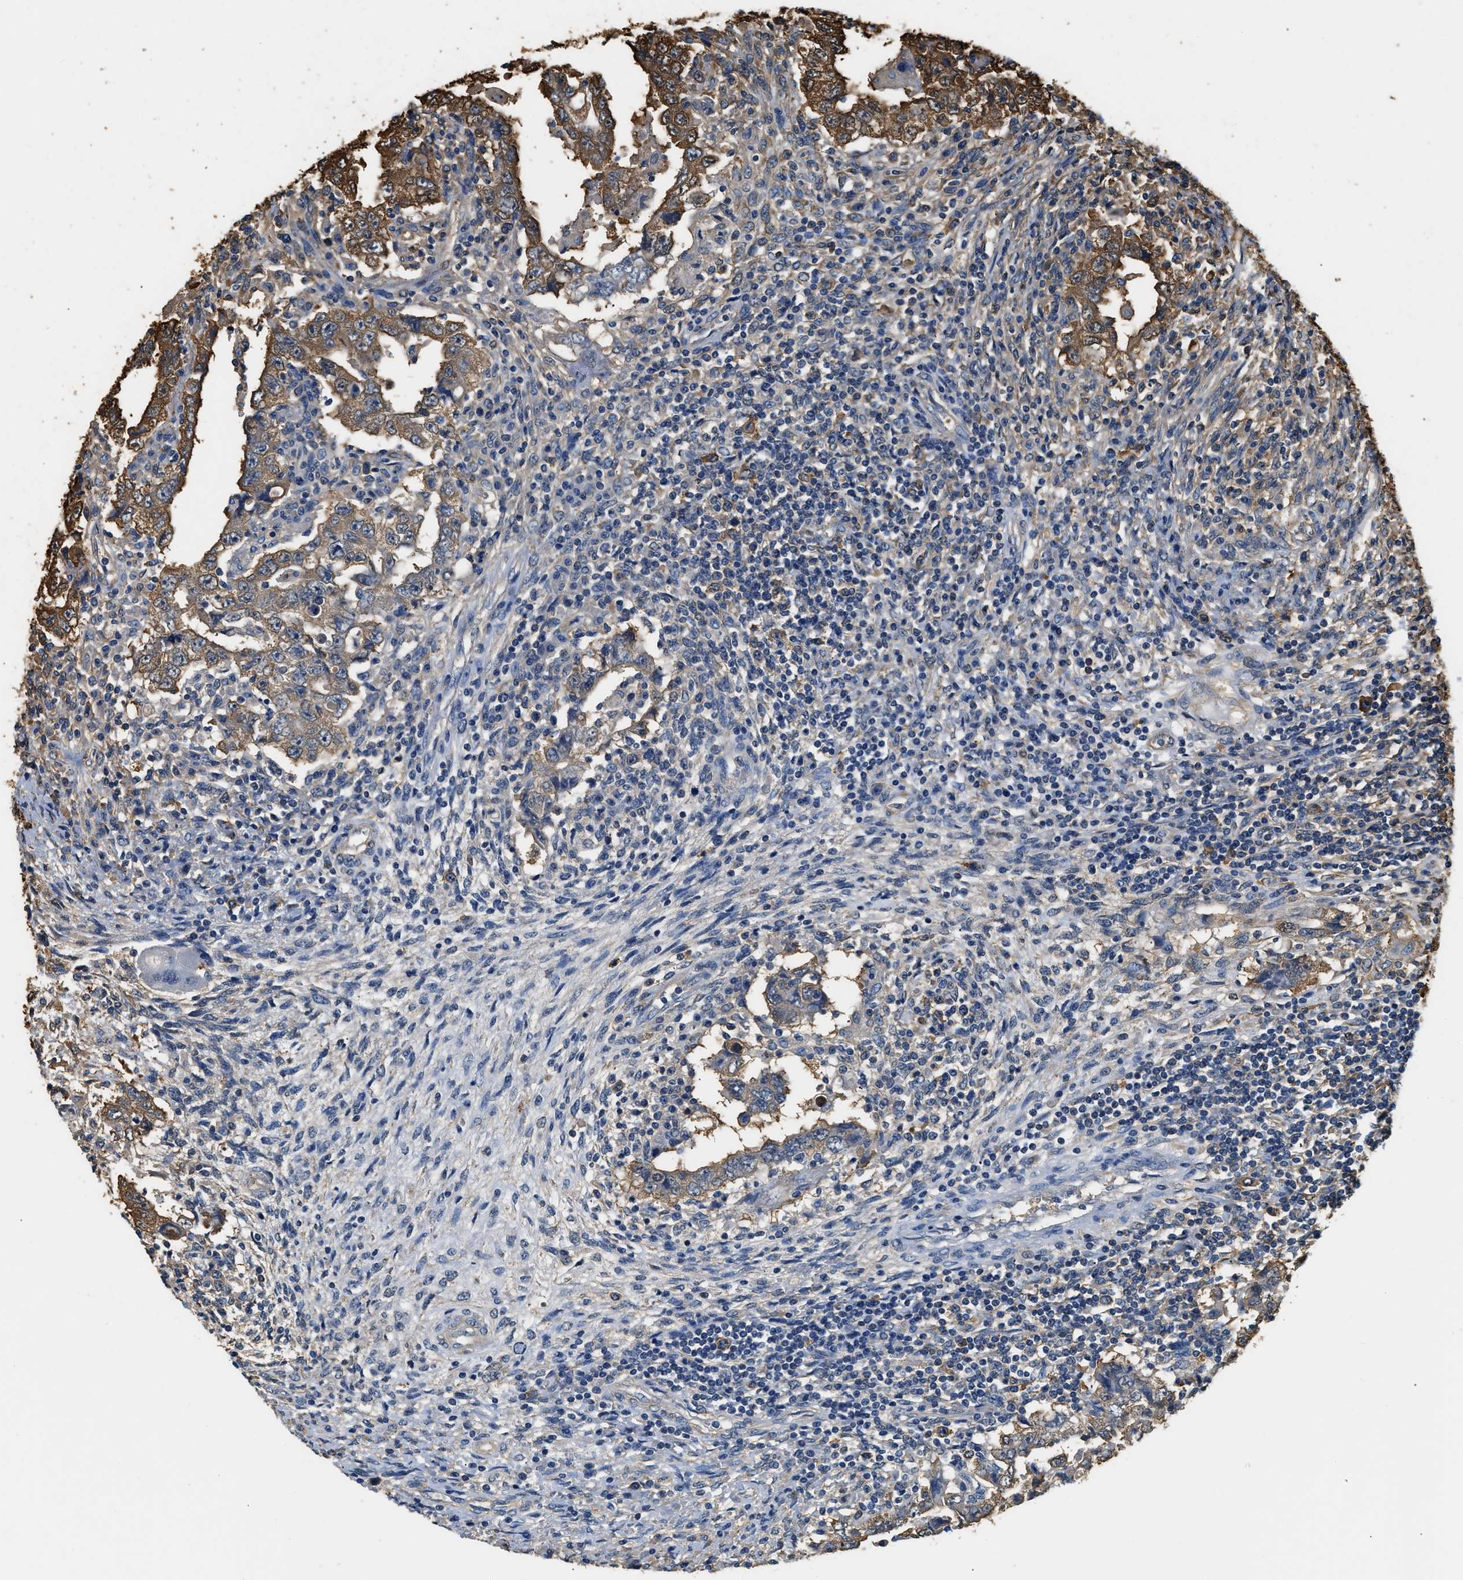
{"staining": {"intensity": "moderate", "quantity": ">75%", "location": "cytoplasmic/membranous"}, "tissue": "testis cancer", "cell_type": "Tumor cells", "image_type": "cancer", "snomed": [{"axis": "morphology", "description": "Carcinoma, Embryonal, NOS"}, {"axis": "topography", "description": "Testis"}], "caption": "A brown stain highlights moderate cytoplasmic/membranous positivity of a protein in testis cancer tumor cells.", "gene": "PPP2R1B", "patient": {"sex": "male", "age": 26}}